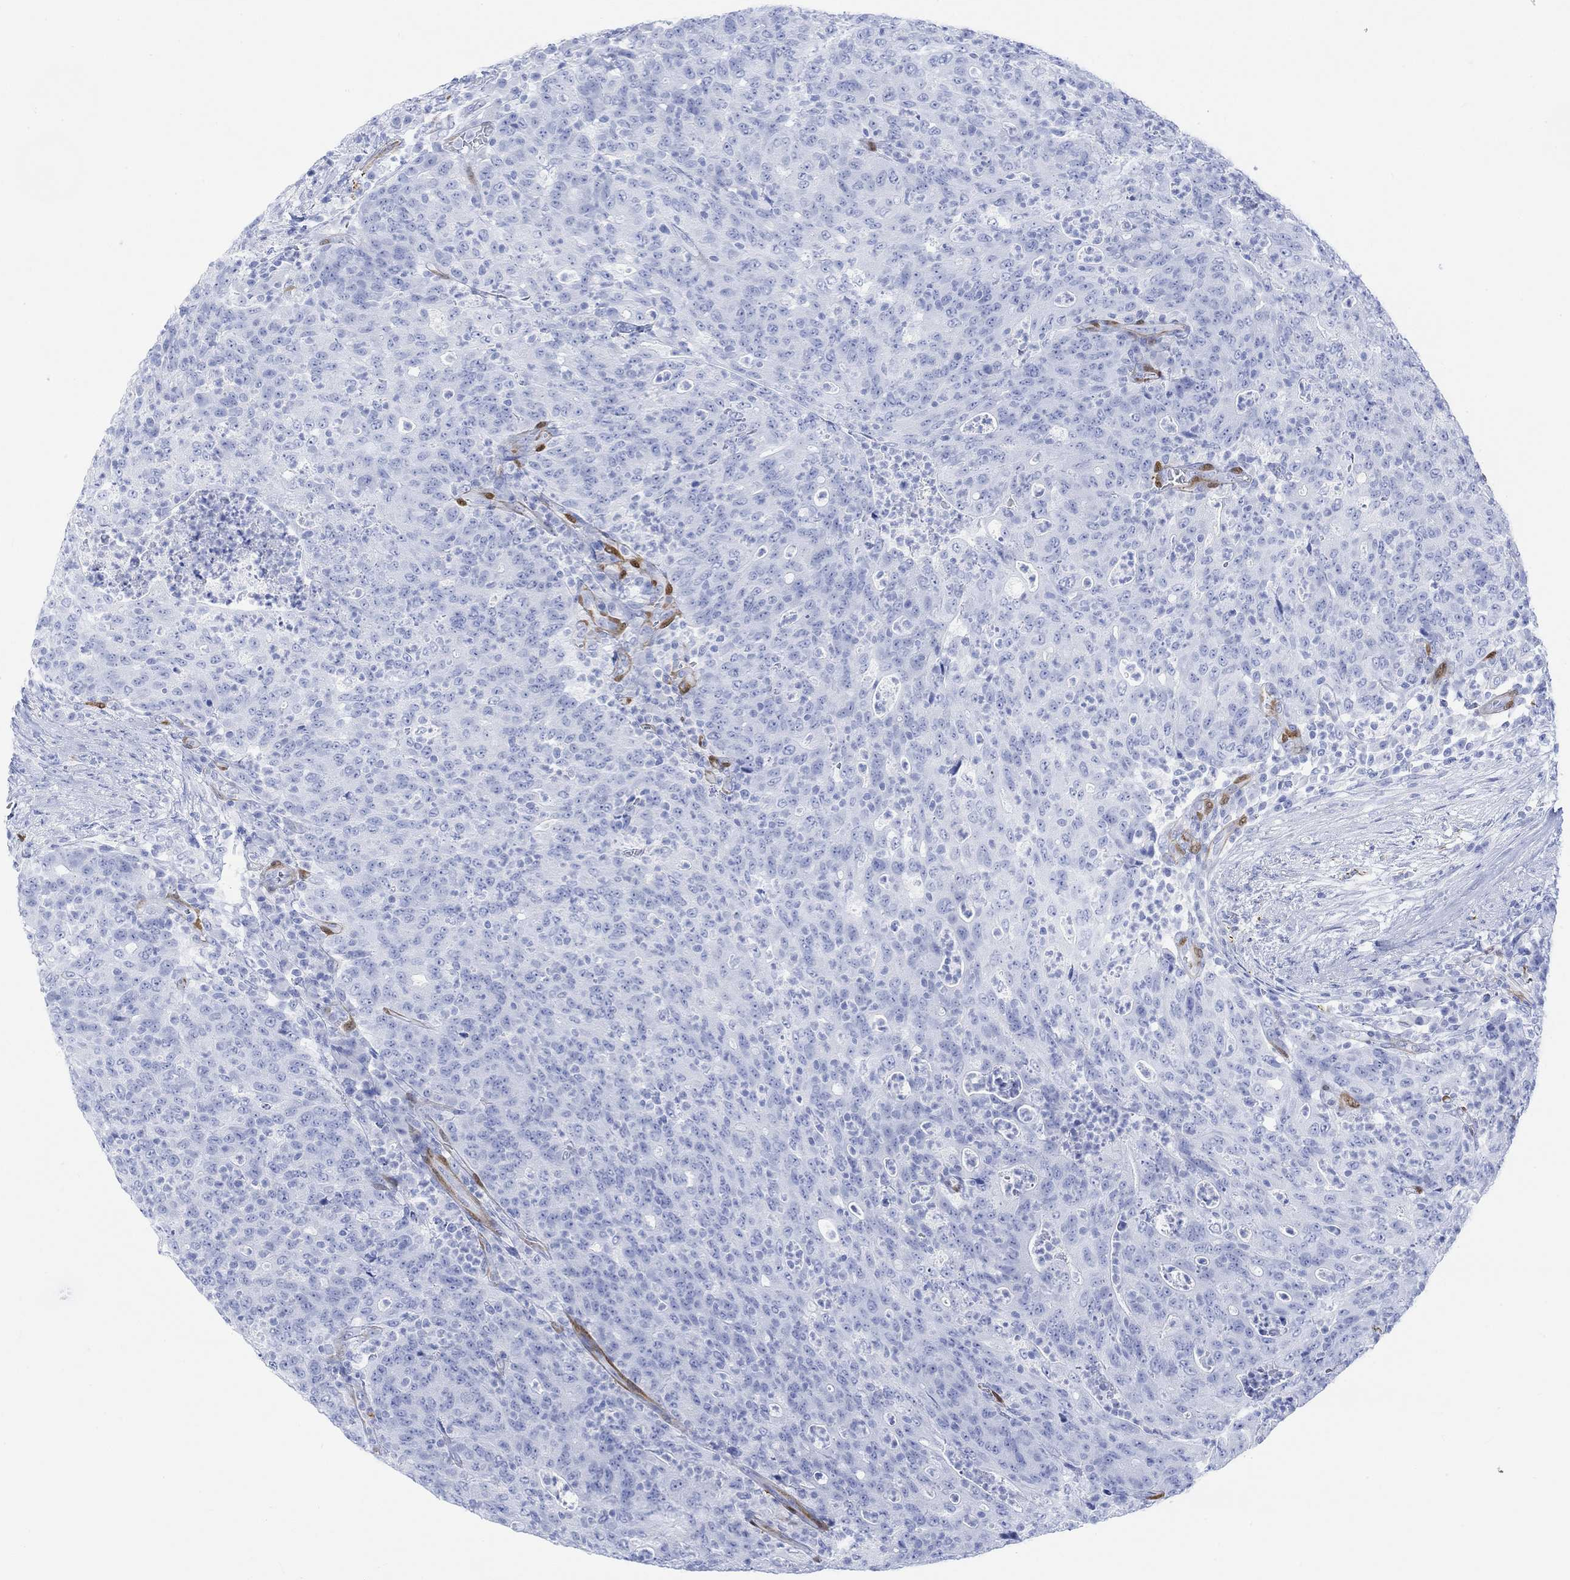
{"staining": {"intensity": "negative", "quantity": "none", "location": "none"}, "tissue": "colorectal cancer", "cell_type": "Tumor cells", "image_type": "cancer", "snomed": [{"axis": "morphology", "description": "Adenocarcinoma, NOS"}, {"axis": "topography", "description": "Colon"}], "caption": "Immunohistochemical staining of human colorectal cancer shows no significant expression in tumor cells.", "gene": "TPPP3", "patient": {"sex": "male", "age": 70}}